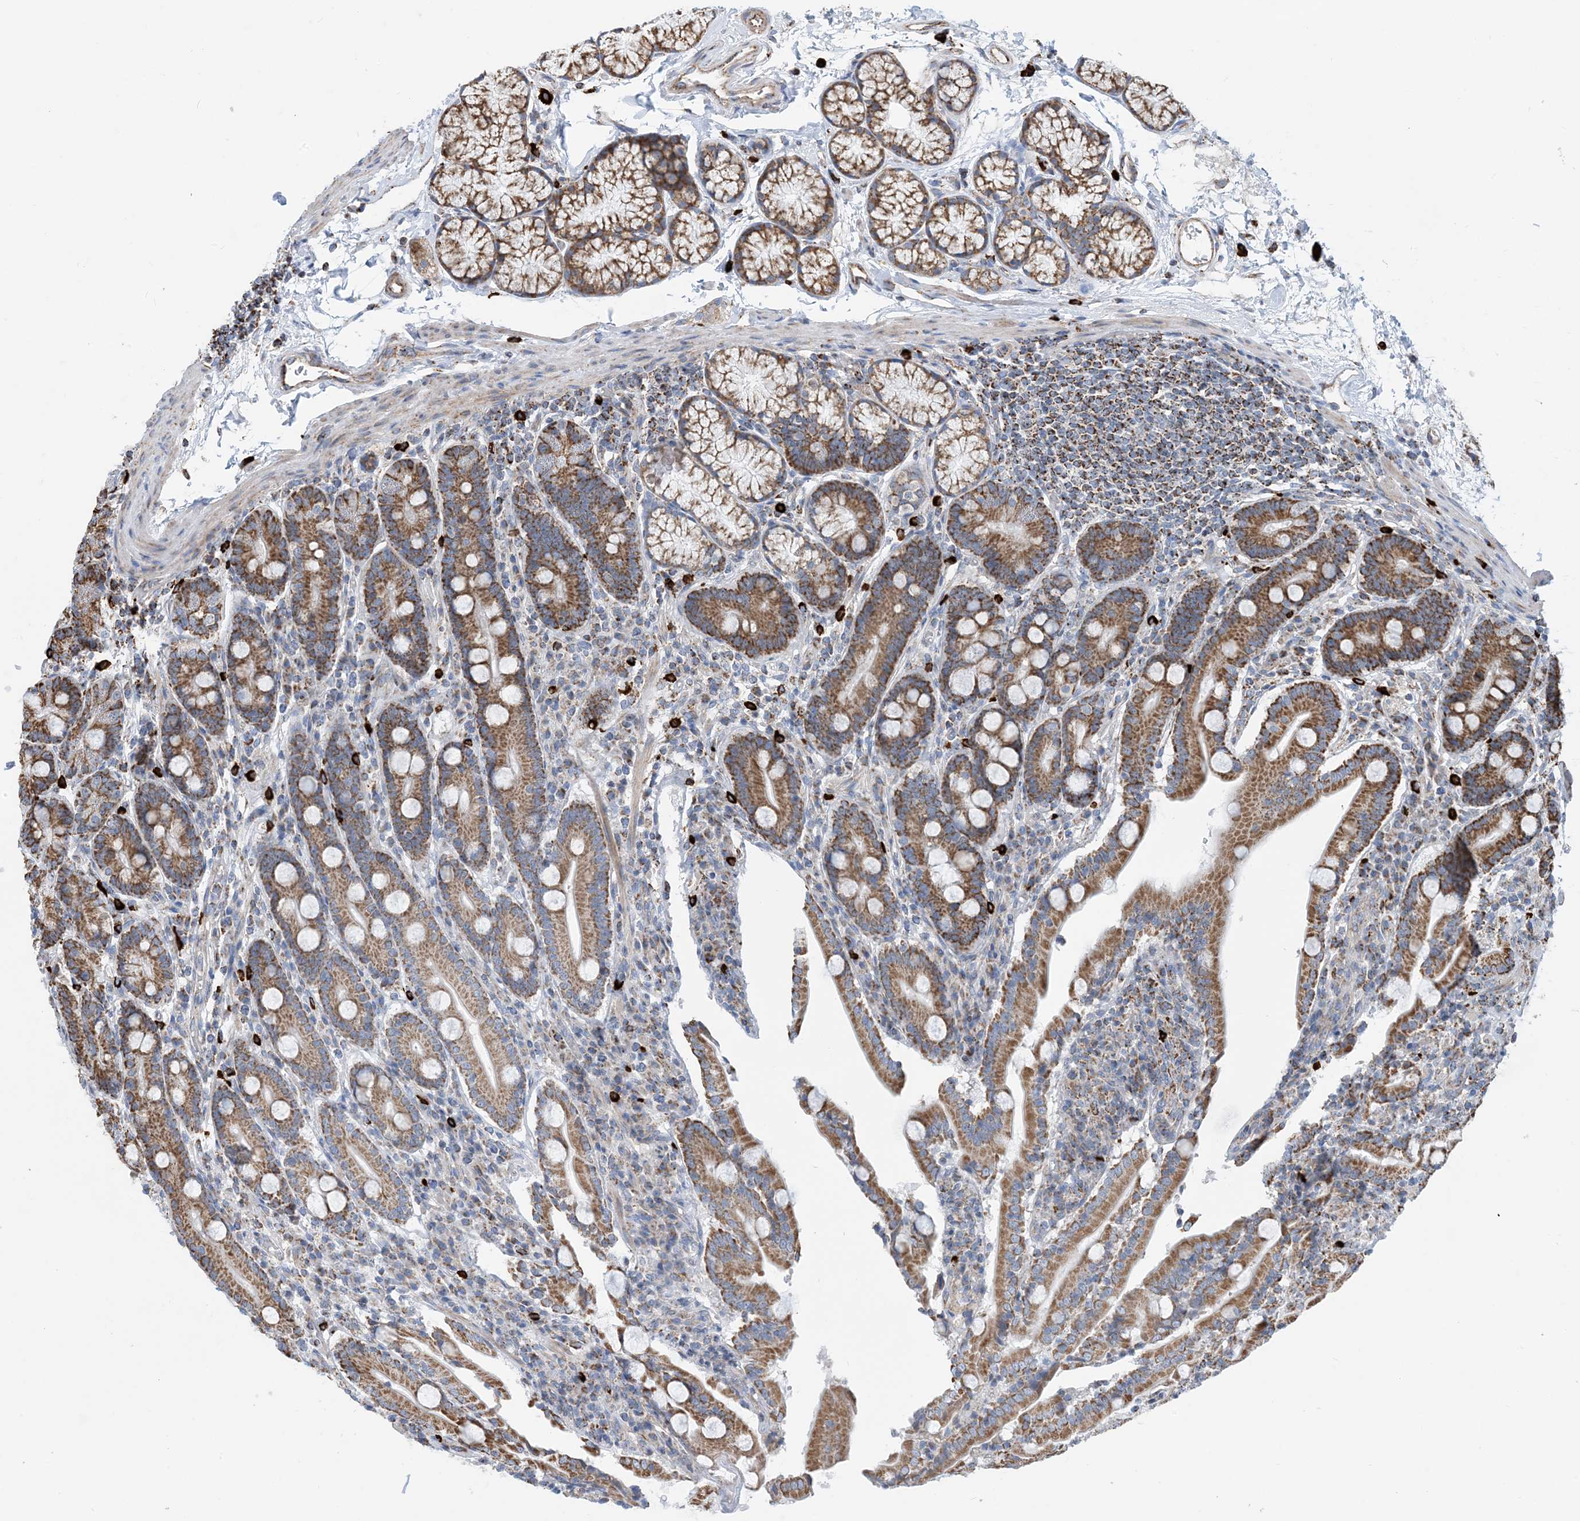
{"staining": {"intensity": "moderate", "quantity": ">75%", "location": "cytoplasmic/membranous"}, "tissue": "duodenum", "cell_type": "Glandular cells", "image_type": "normal", "snomed": [{"axis": "morphology", "description": "Normal tissue, NOS"}, {"axis": "topography", "description": "Duodenum"}], "caption": "Moderate cytoplasmic/membranous staining for a protein is appreciated in about >75% of glandular cells of normal duodenum using IHC.", "gene": "PCDHGA1", "patient": {"sex": "male", "age": 35}}